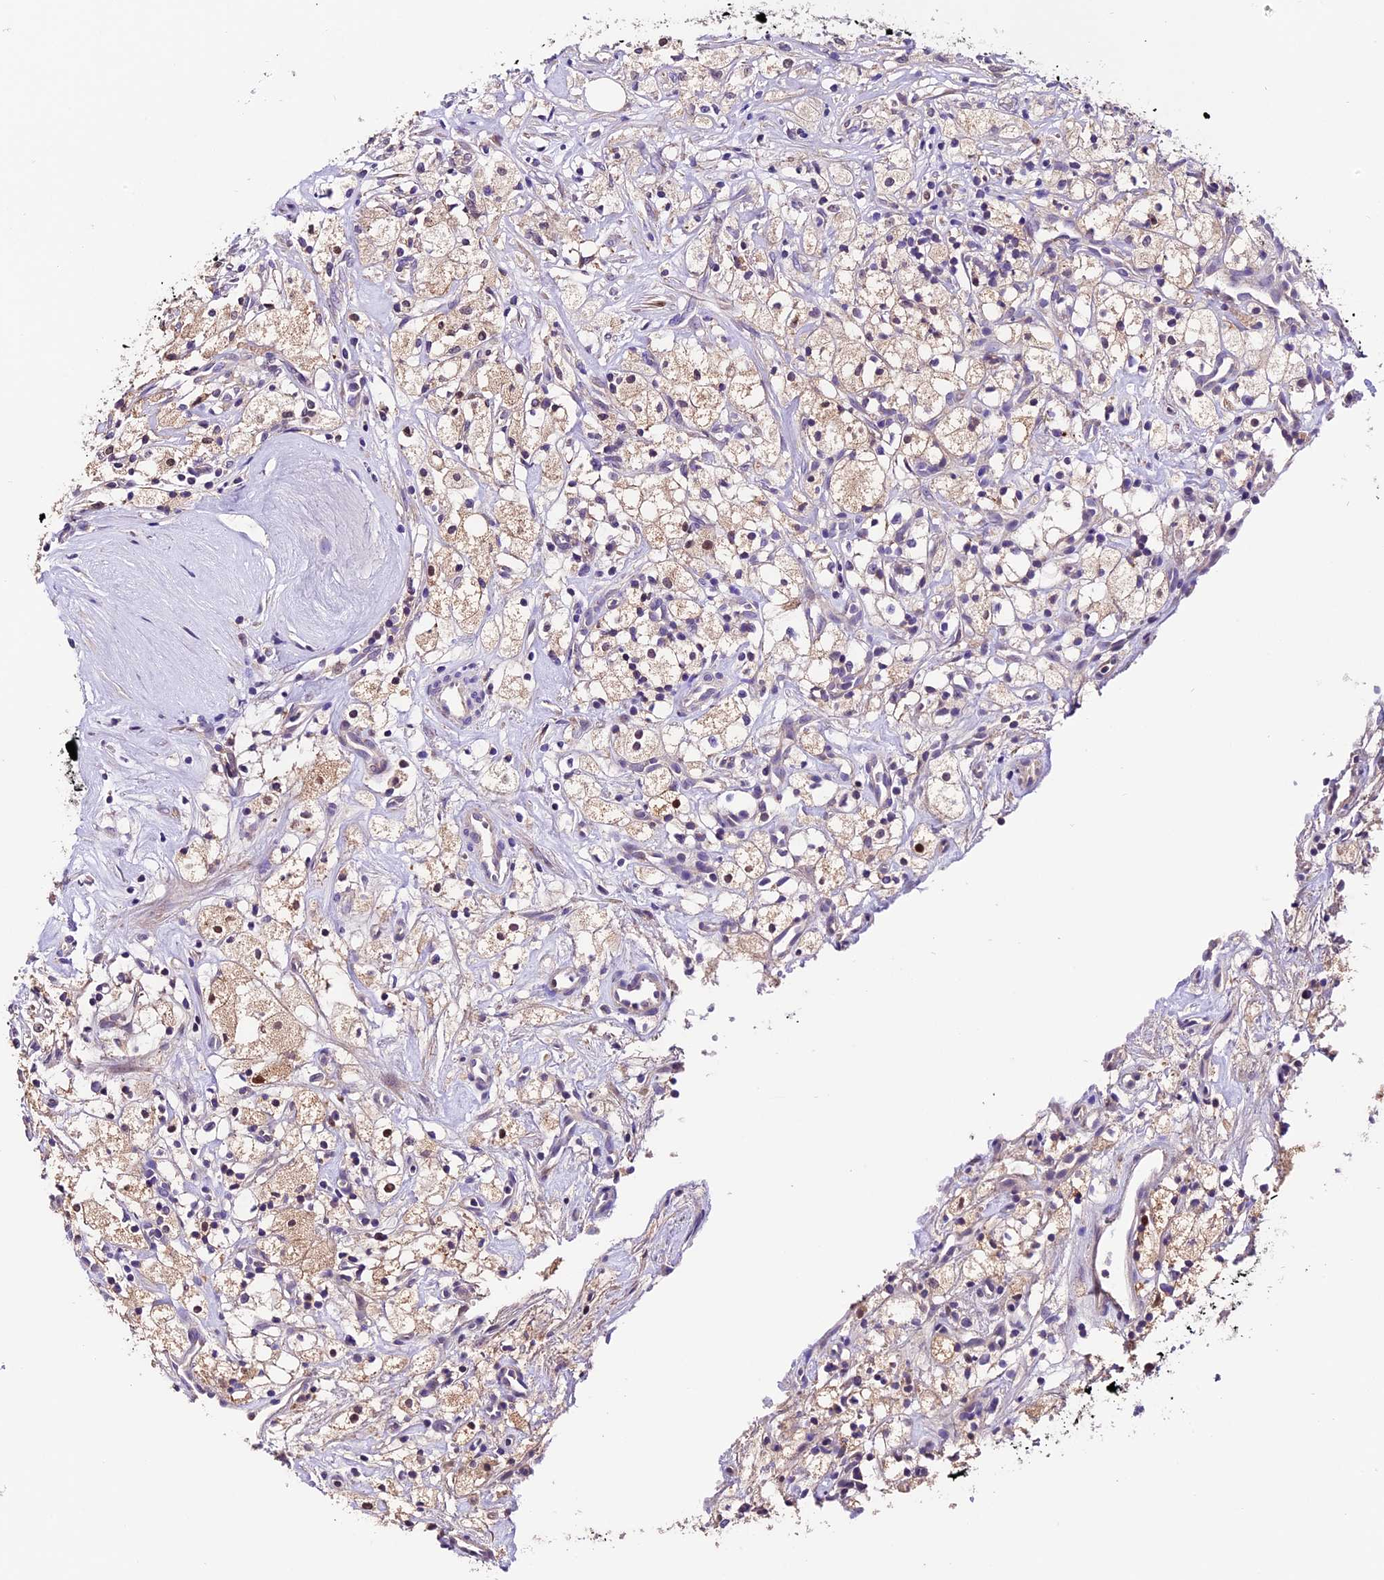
{"staining": {"intensity": "negative", "quantity": "none", "location": "none"}, "tissue": "renal cancer", "cell_type": "Tumor cells", "image_type": "cancer", "snomed": [{"axis": "morphology", "description": "Adenocarcinoma, NOS"}, {"axis": "topography", "description": "Kidney"}], "caption": "DAB (3,3'-diaminobenzidine) immunohistochemical staining of renal adenocarcinoma shows no significant expression in tumor cells. (DAB (3,3'-diaminobenzidine) IHC, high magnification).", "gene": "DDX28", "patient": {"sex": "male", "age": 59}}